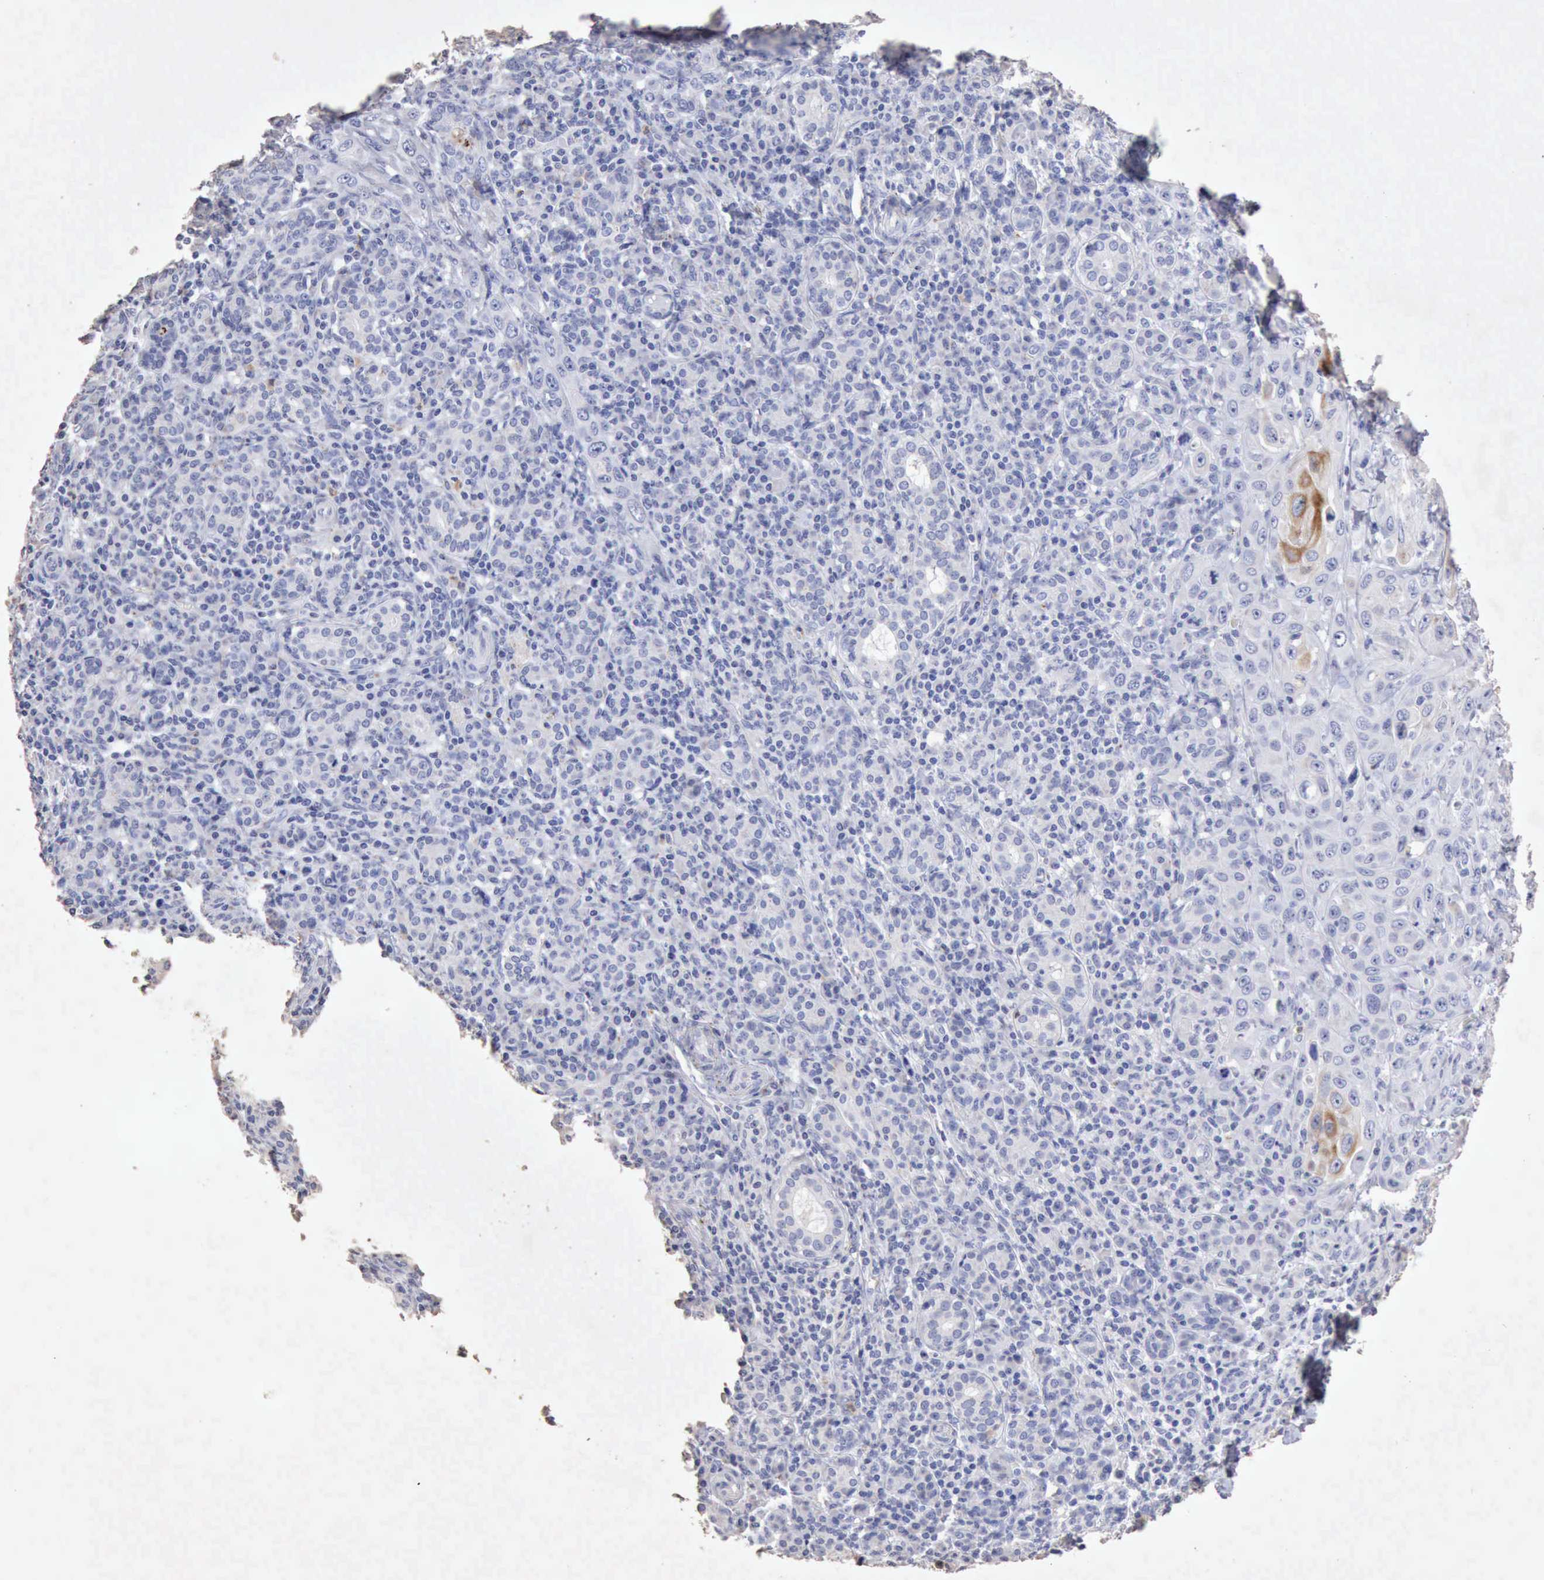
{"staining": {"intensity": "negative", "quantity": "none", "location": "none"}, "tissue": "skin cancer", "cell_type": "Tumor cells", "image_type": "cancer", "snomed": [{"axis": "morphology", "description": "Squamous cell carcinoma, NOS"}, {"axis": "topography", "description": "Skin"}], "caption": "The IHC micrograph has no significant expression in tumor cells of skin squamous cell carcinoma tissue.", "gene": "KRT6B", "patient": {"sex": "male", "age": 84}}